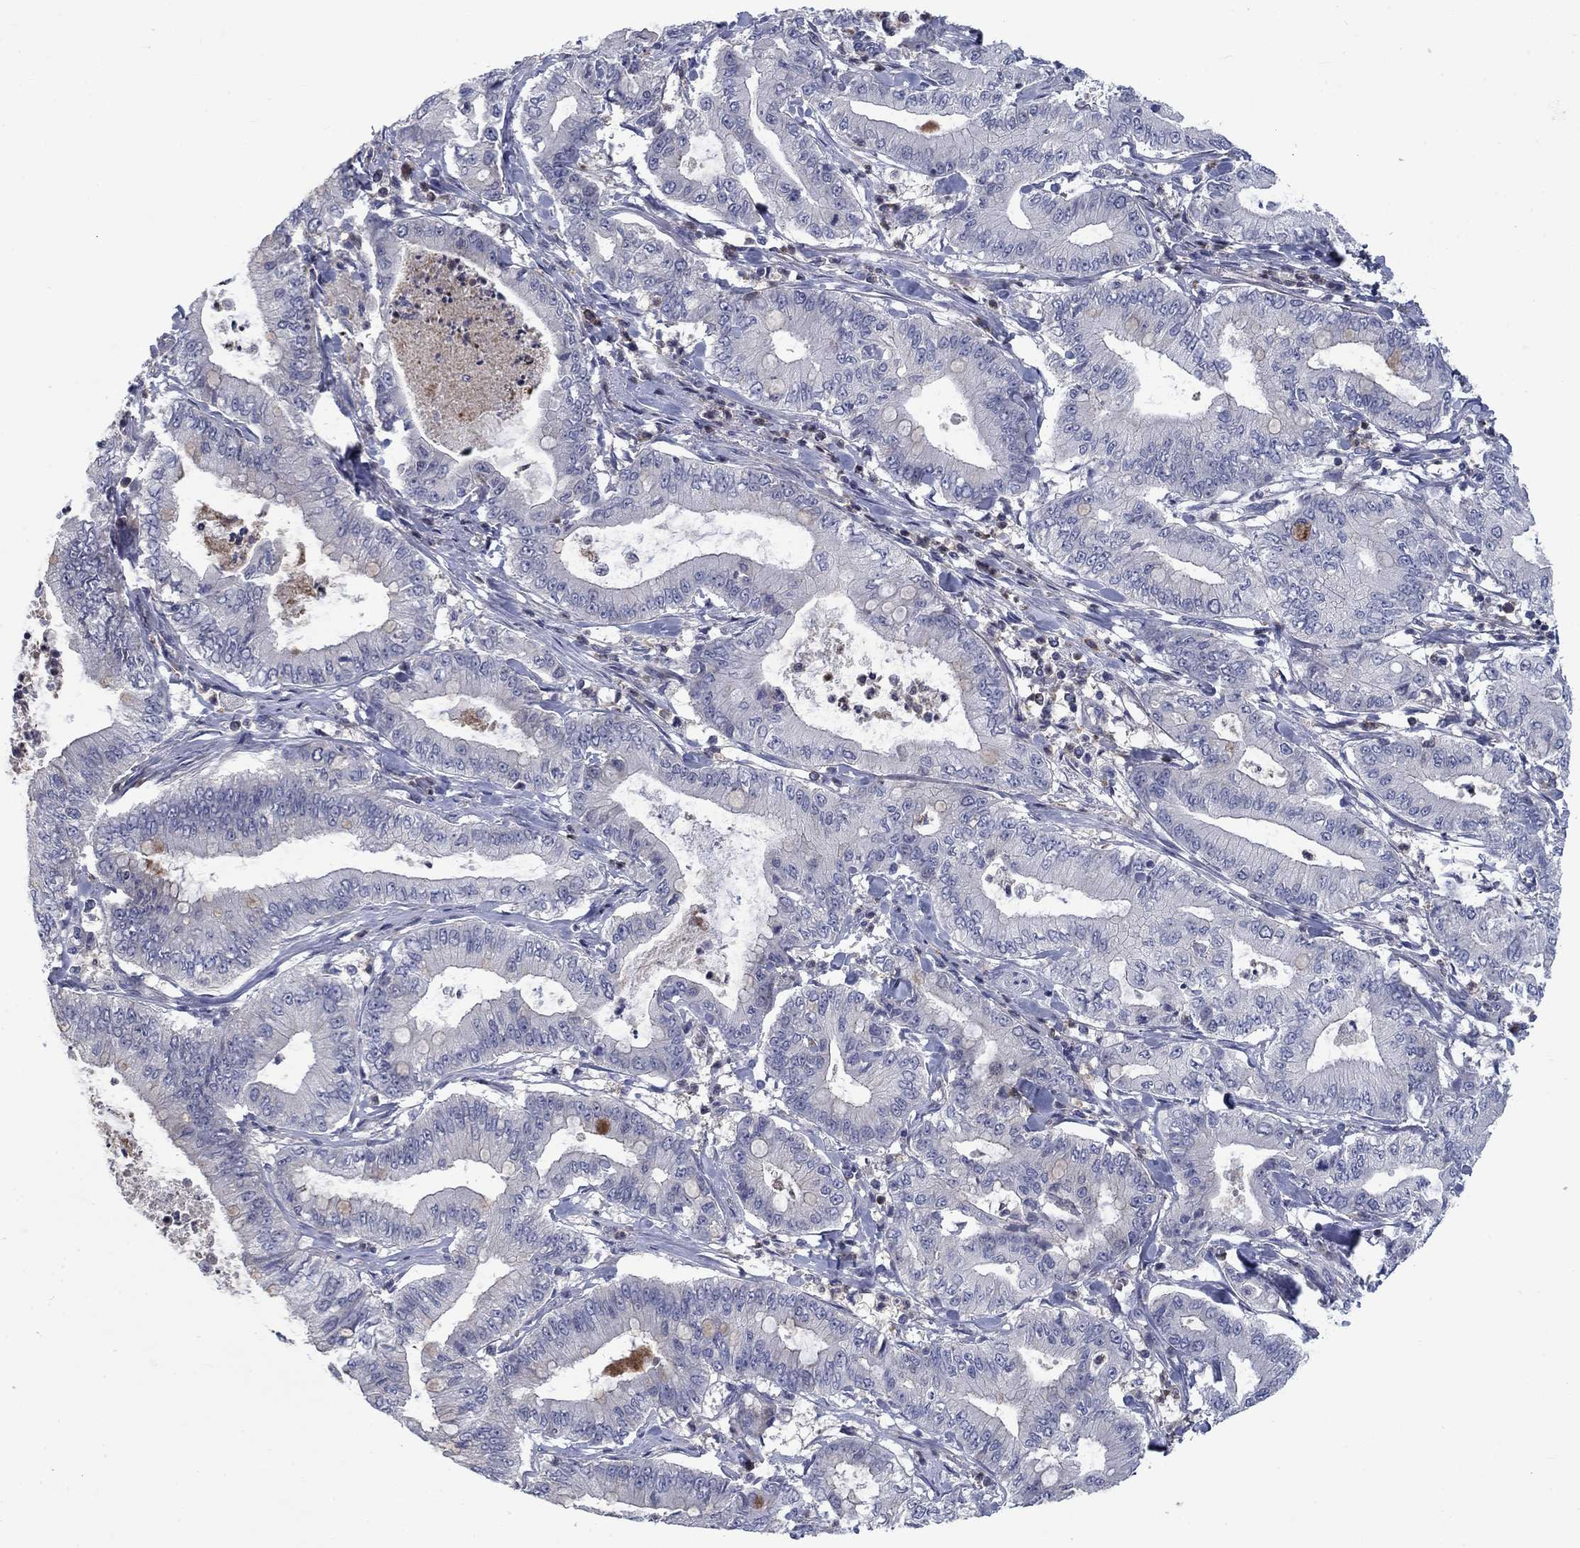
{"staining": {"intensity": "negative", "quantity": "none", "location": "none"}, "tissue": "pancreatic cancer", "cell_type": "Tumor cells", "image_type": "cancer", "snomed": [{"axis": "morphology", "description": "Adenocarcinoma, NOS"}, {"axis": "topography", "description": "Pancreas"}], "caption": "Immunohistochemistry of pancreatic cancer demonstrates no staining in tumor cells.", "gene": "KIF15", "patient": {"sex": "male", "age": 71}}